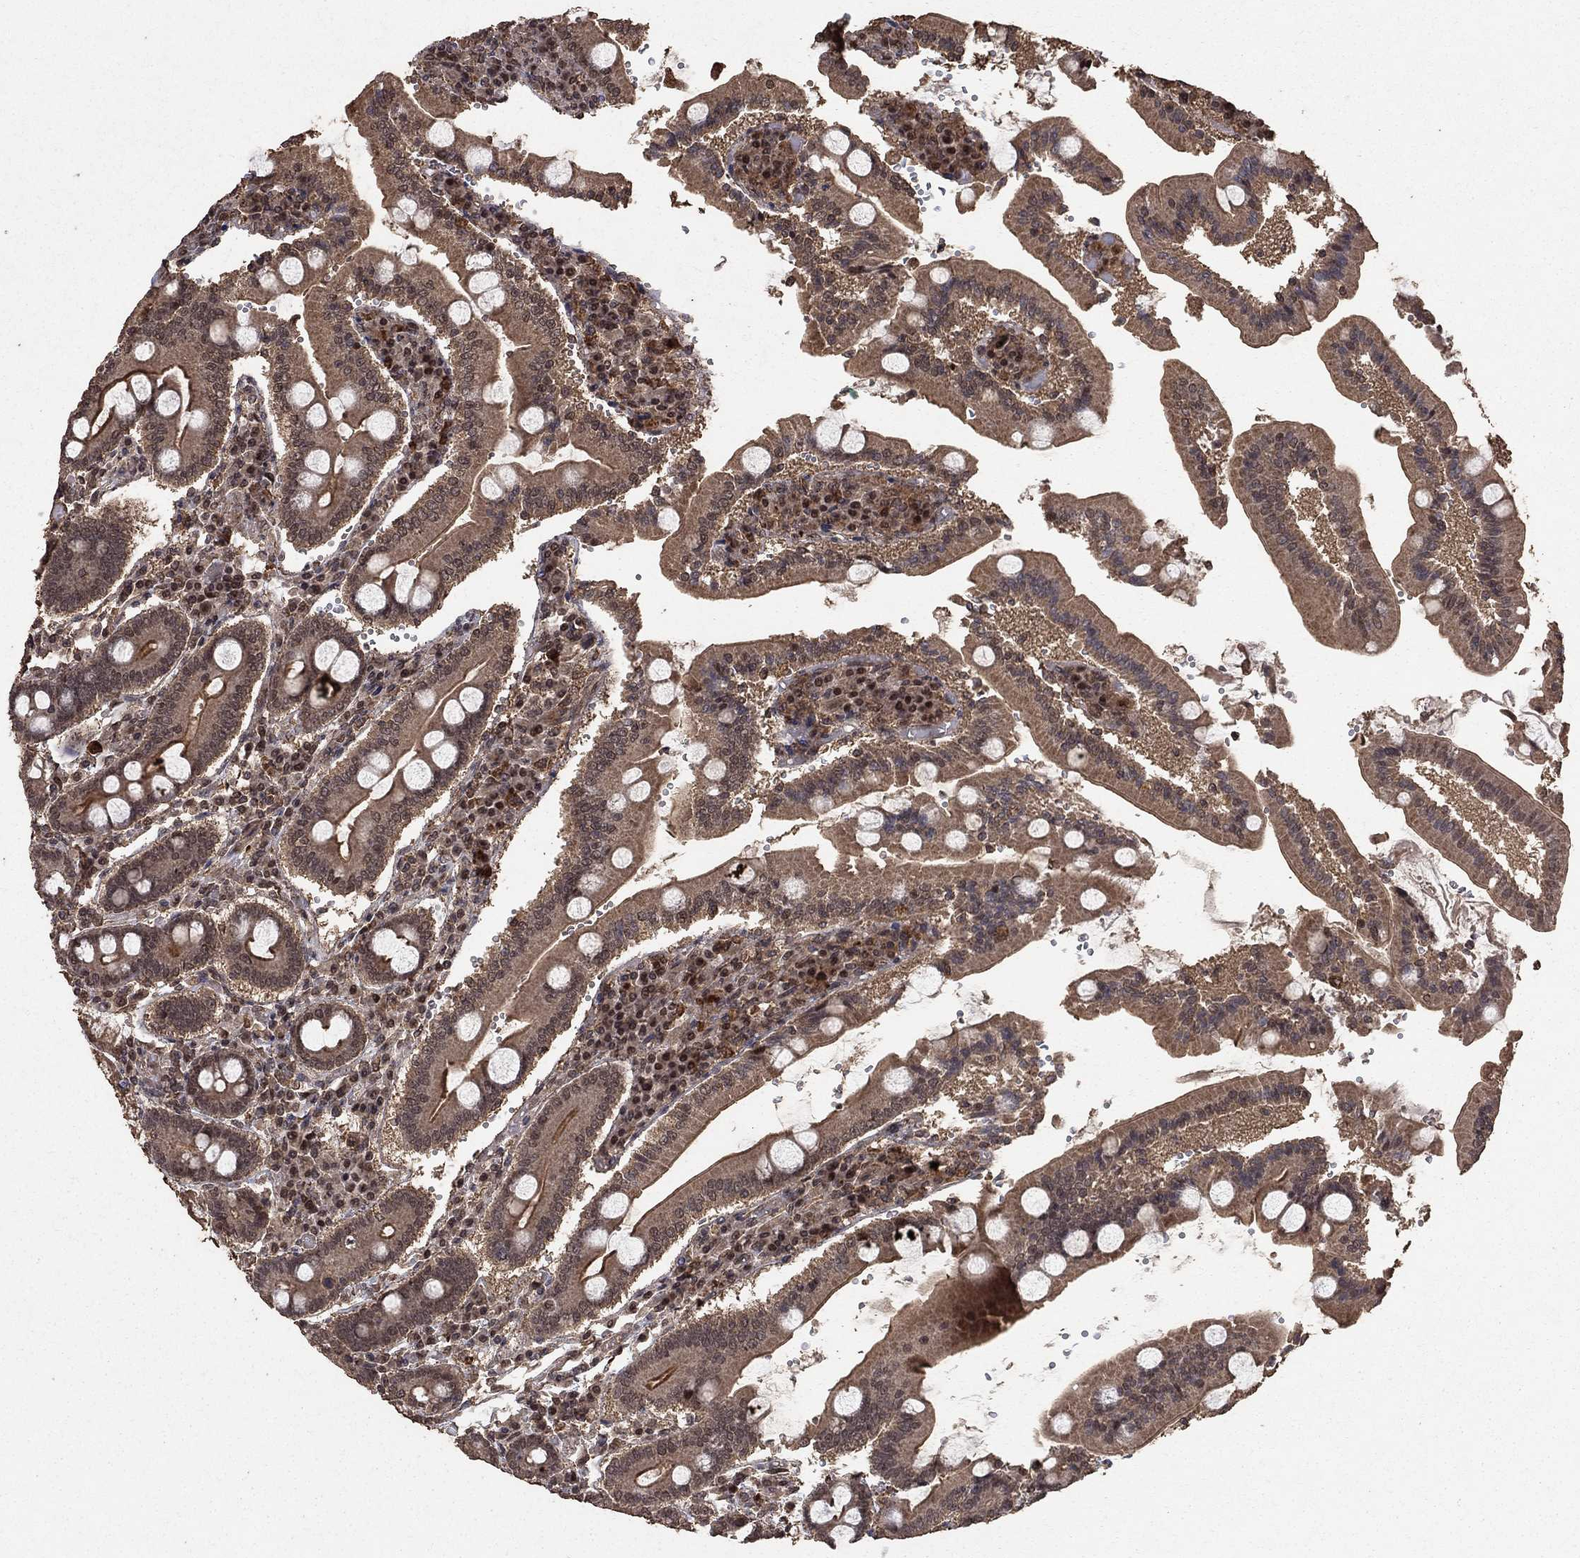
{"staining": {"intensity": "moderate", "quantity": ">75%", "location": "cytoplasmic/membranous"}, "tissue": "duodenum", "cell_type": "Glandular cells", "image_type": "normal", "snomed": [{"axis": "morphology", "description": "Normal tissue, NOS"}, {"axis": "topography", "description": "Duodenum"}], "caption": "Immunohistochemical staining of benign duodenum displays moderate cytoplasmic/membranous protein positivity in about >75% of glandular cells. The staining was performed using DAB to visualize the protein expression in brown, while the nuclei were stained in blue with hematoxylin (Magnification: 20x).", "gene": "PRDM1", "patient": {"sex": "female", "age": 62}}